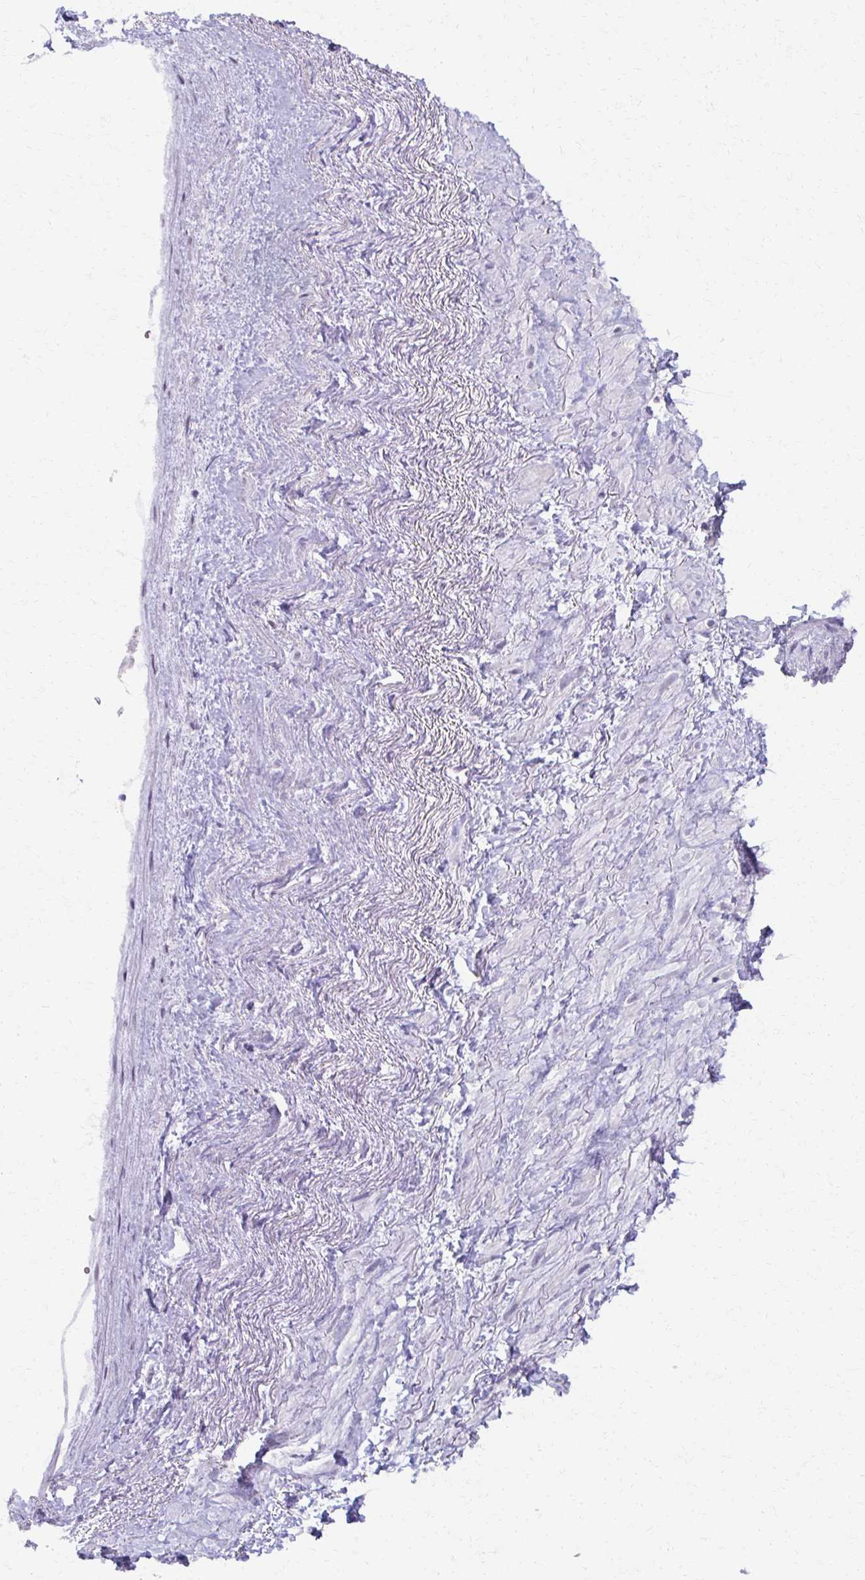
{"staining": {"intensity": "negative", "quantity": "none", "location": "none"}, "tissue": "heart muscle", "cell_type": "Cardiomyocytes", "image_type": "normal", "snomed": [{"axis": "morphology", "description": "Normal tissue, NOS"}, {"axis": "topography", "description": "Heart"}], "caption": "A high-resolution photomicrograph shows immunohistochemistry (IHC) staining of unremarkable heart muscle, which reveals no significant expression in cardiomyocytes.", "gene": "MORC4", "patient": {"sex": "male", "age": 62}}